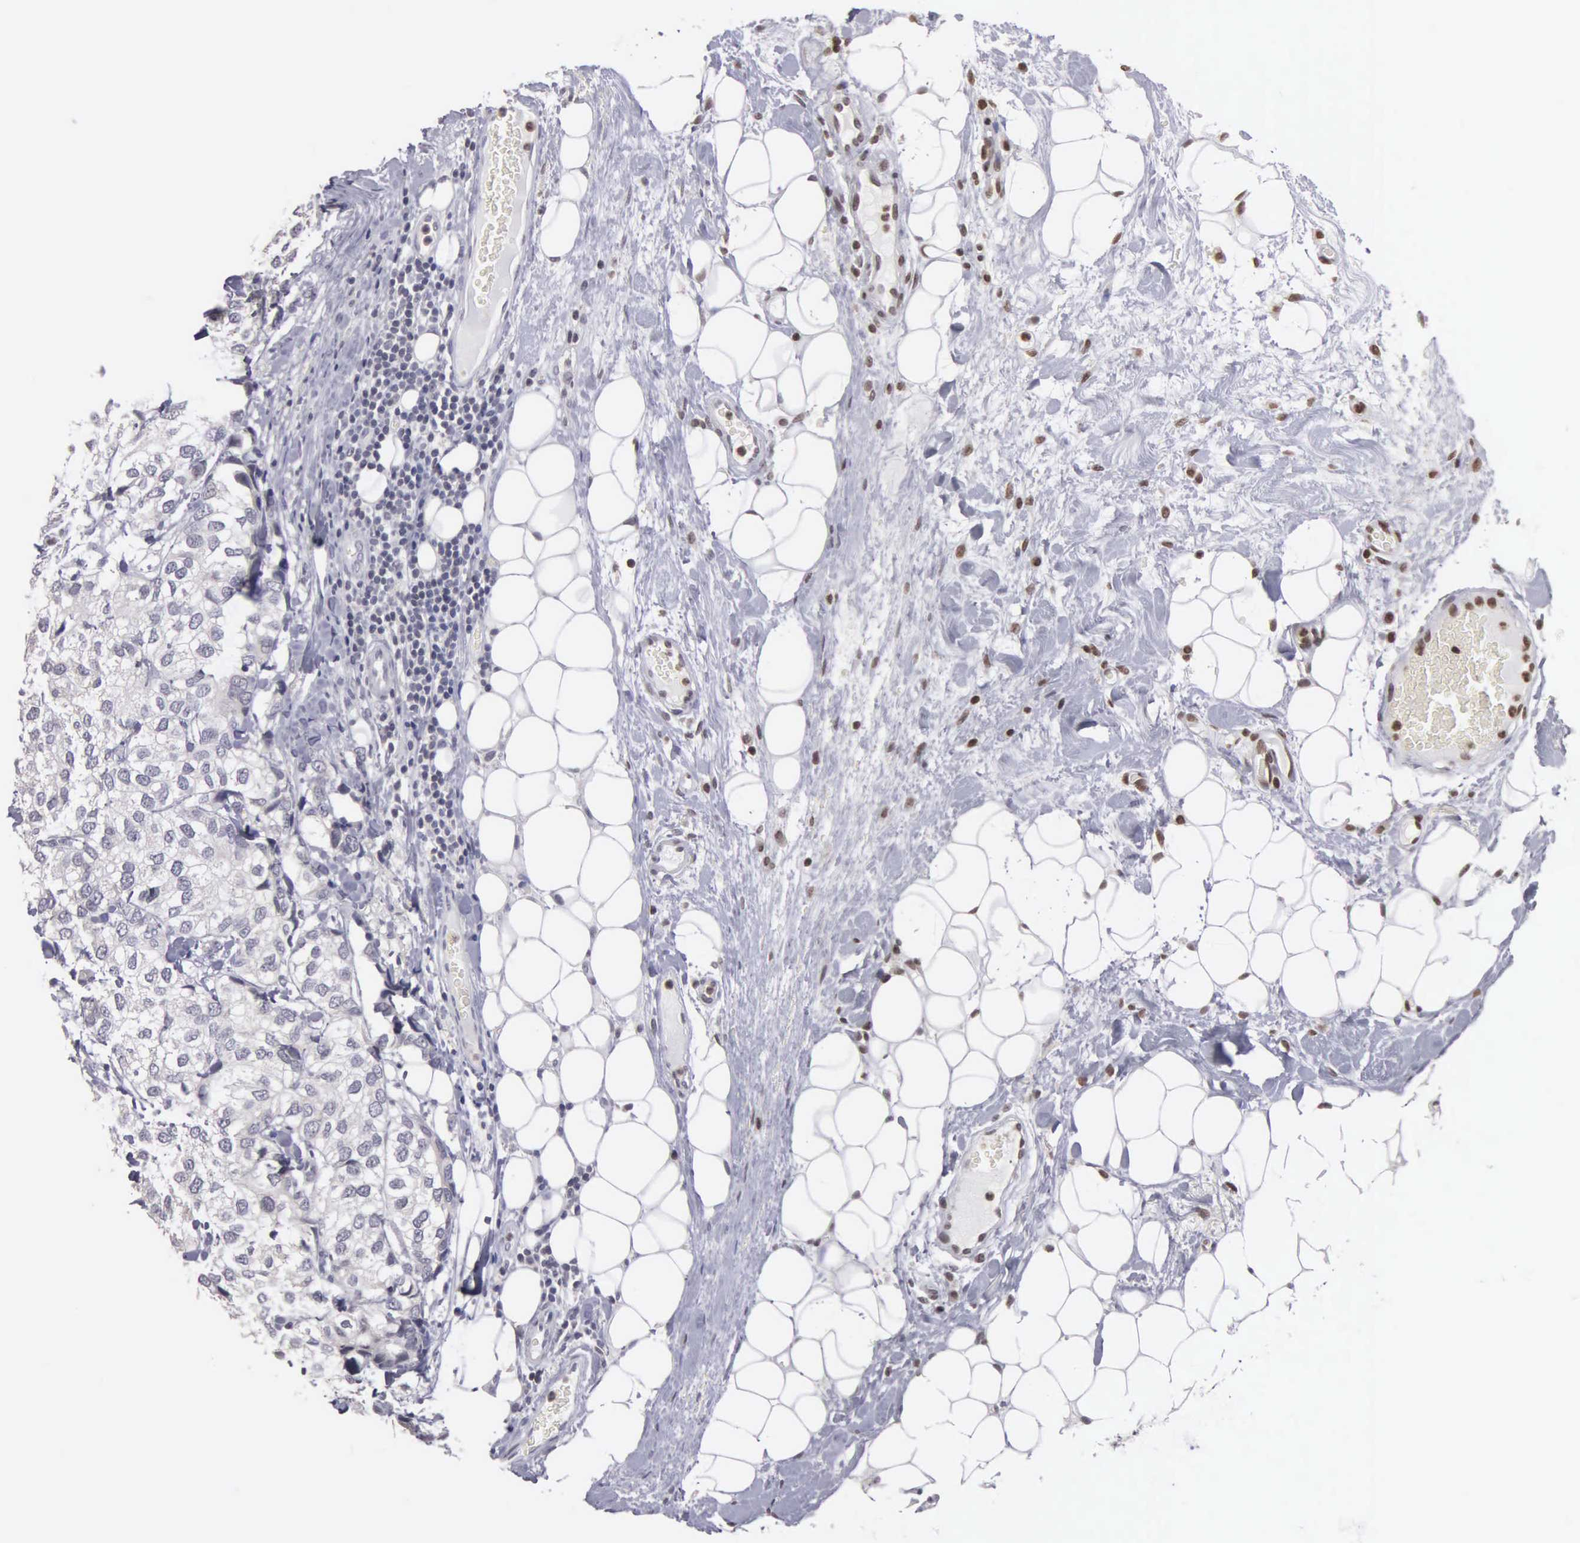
{"staining": {"intensity": "negative", "quantity": "none", "location": "none"}, "tissue": "breast cancer", "cell_type": "Tumor cells", "image_type": "cancer", "snomed": [{"axis": "morphology", "description": "Duct carcinoma"}, {"axis": "topography", "description": "Breast"}], "caption": "Immunohistochemistry (IHC) photomicrograph of neoplastic tissue: breast intraductal carcinoma stained with DAB (3,3'-diaminobenzidine) exhibits no significant protein expression in tumor cells.", "gene": "BRD1", "patient": {"sex": "female", "age": 68}}